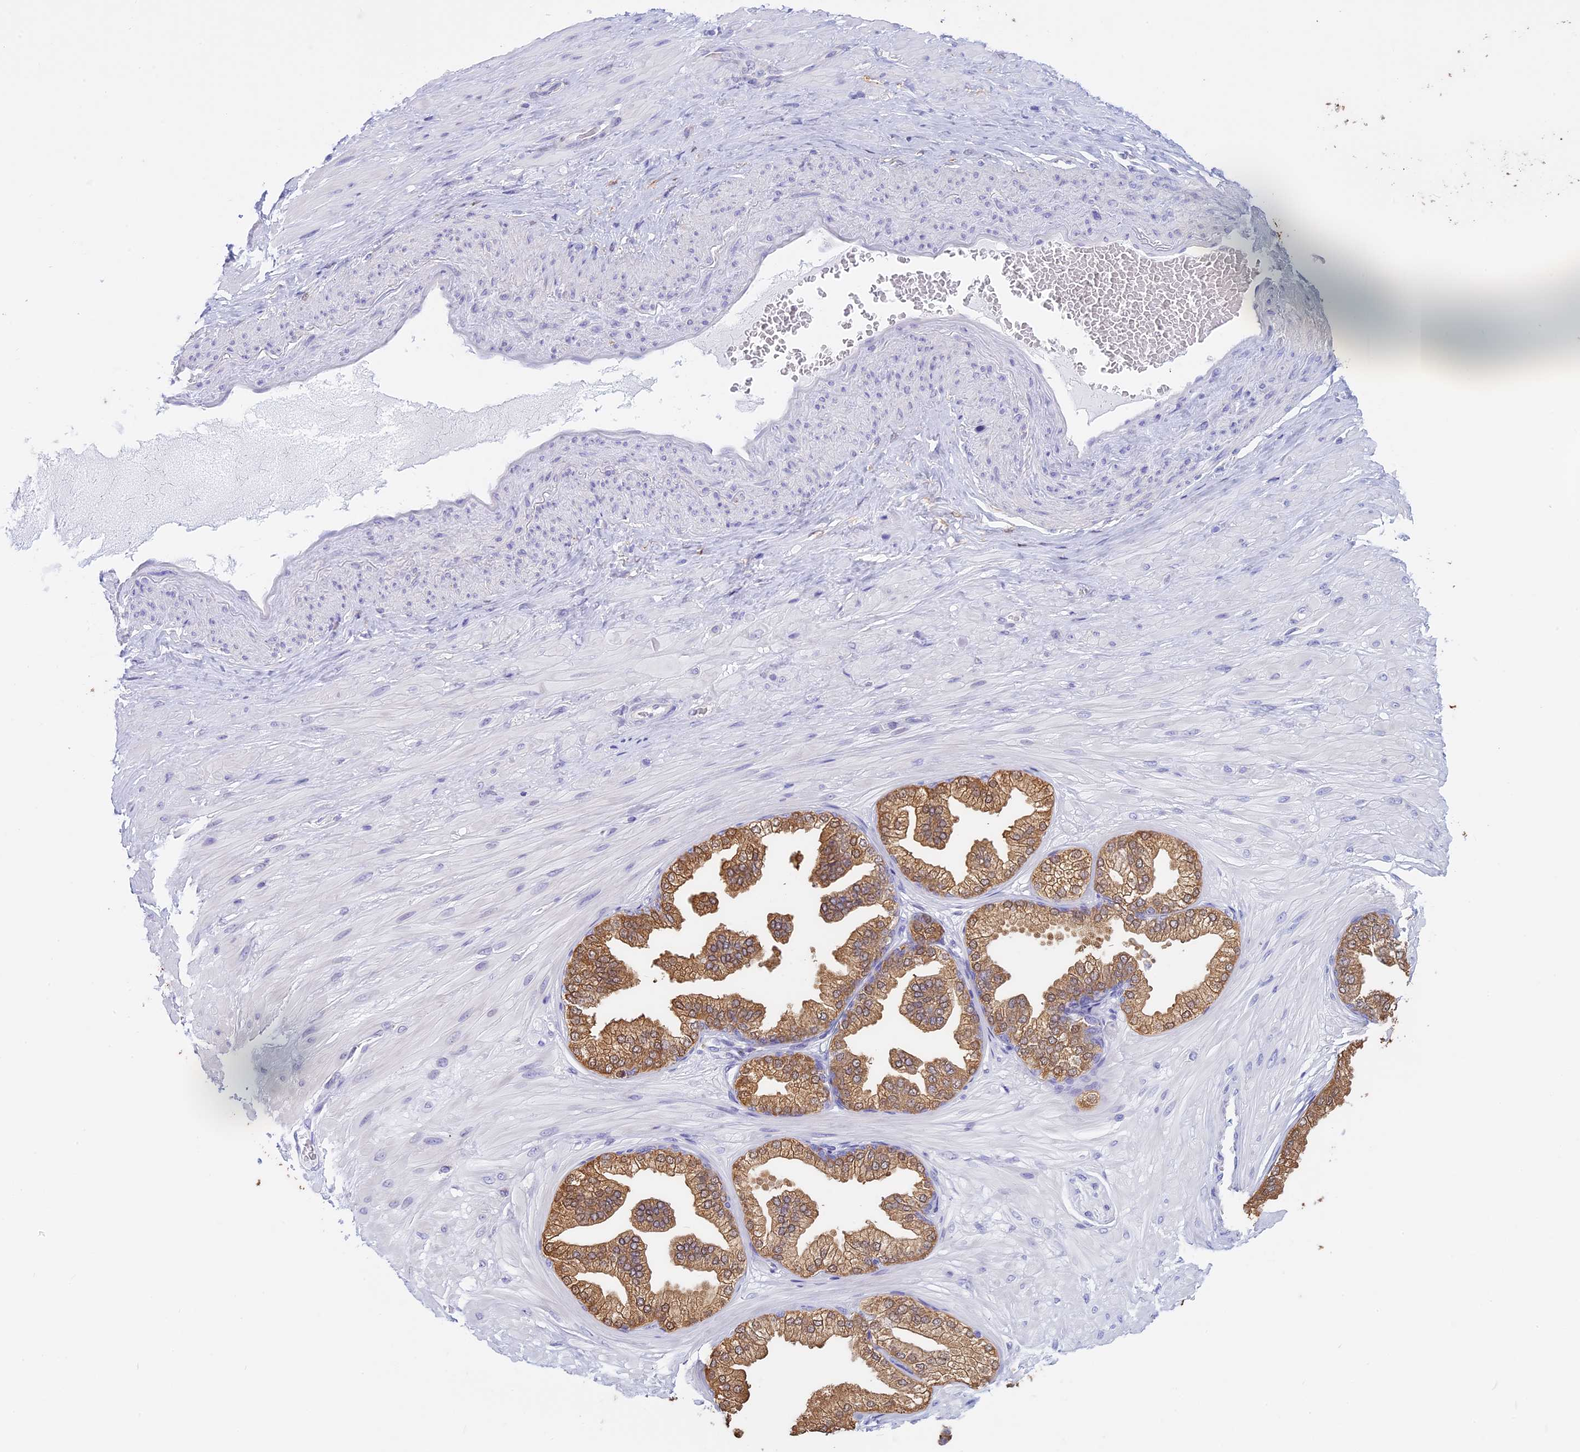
{"staining": {"intensity": "moderate", "quantity": "25%-75%", "location": "cytoplasmic/membranous"}, "tissue": "adipose tissue", "cell_type": "Adipocytes", "image_type": "normal", "snomed": [{"axis": "morphology", "description": "Normal tissue, NOS"}, {"axis": "morphology", "description": "Adenocarcinoma, Low grade"}, {"axis": "topography", "description": "Prostate"}, {"axis": "topography", "description": "Peripheral nerve tissue"}], "caption": "DAB (3,3'-diaminobenzidine) immunohistochemical staining of benign adipose tissue demonstrates moderate cytoplasmic/membranous protein positivity in approximately 25%-75% of adipocytes.", "gene": "LHFPL2", "patient": {"sex": "male", "age": 63}}